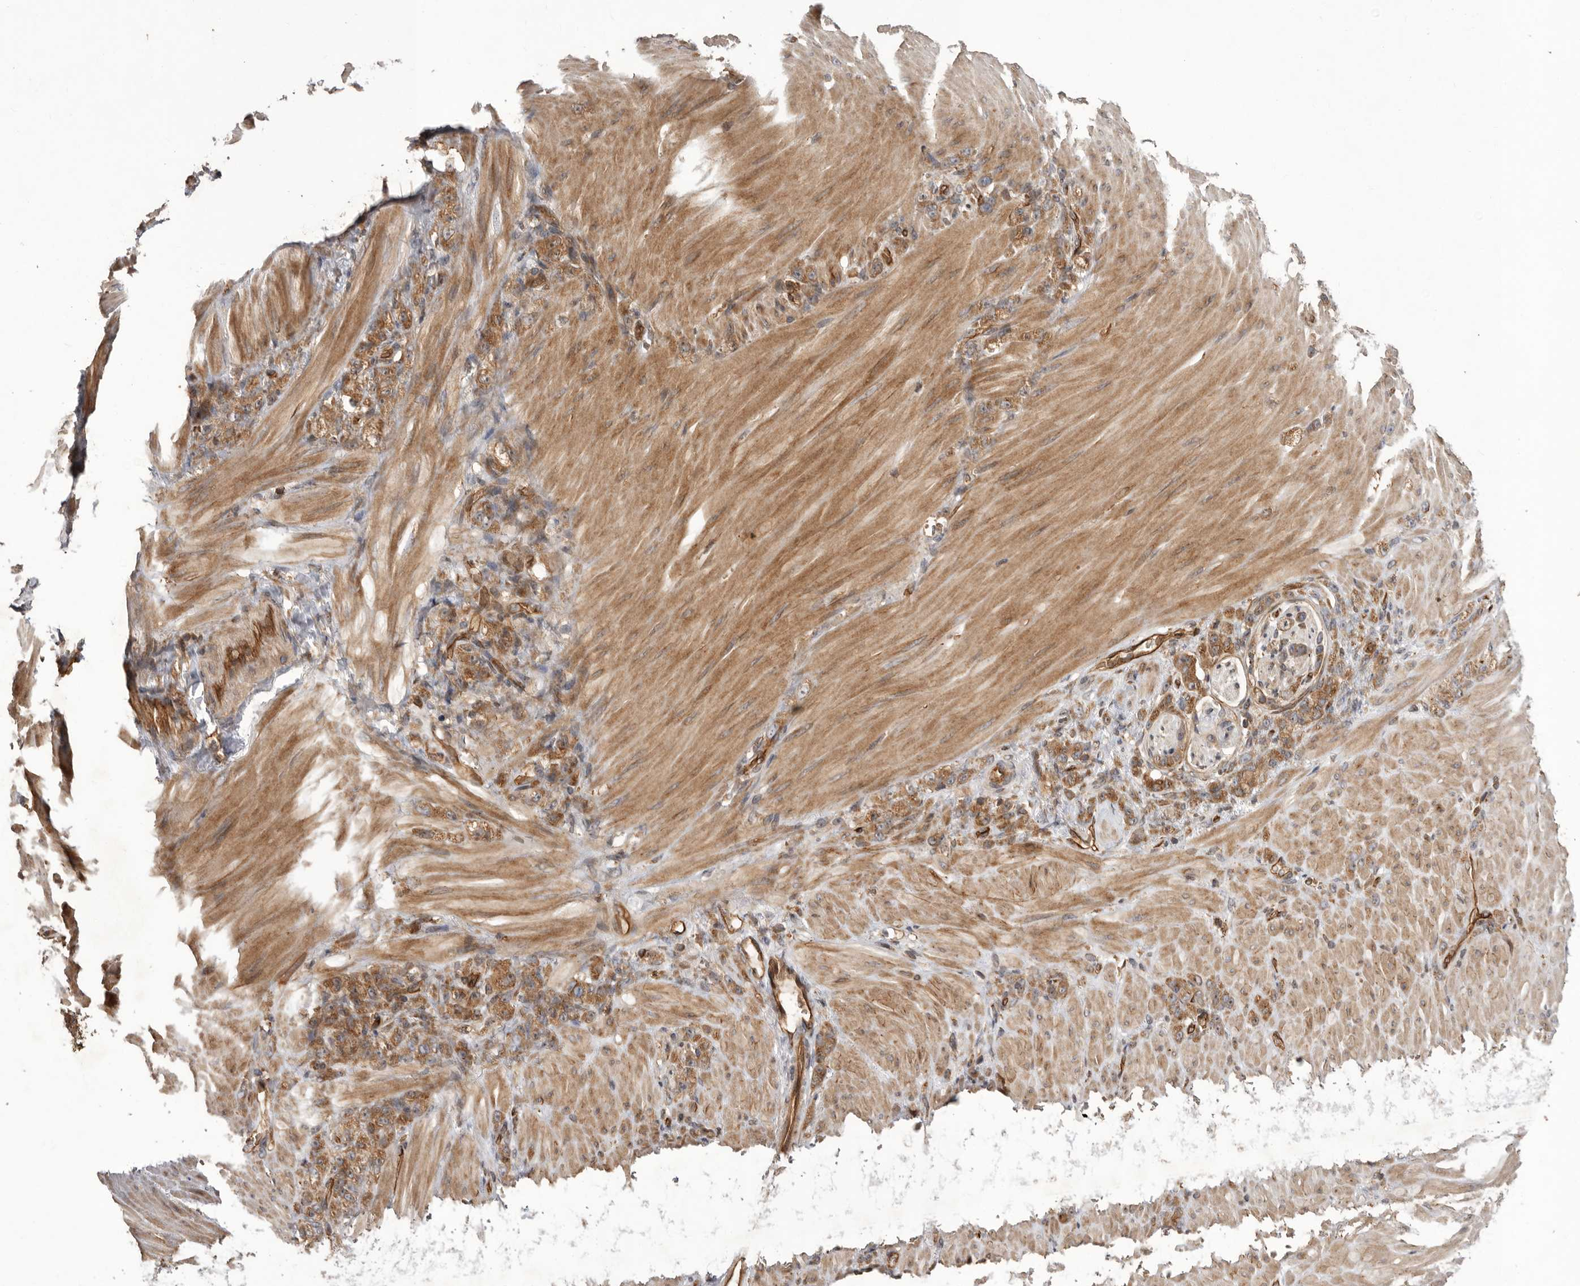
{"staining": {"intensity": "moderate", "quantity": ">75%", "location": "cytoplasmic/membranous"}, "tissue": "stomach cancer", "cell_type": "Tumor cells", "image_type": "cancer", "snomed": [{"axis": "morphology", "description": "Normal tissue, NOS"}, {"axis": "morphology", "description": "Adenocarcinoma, NOS"}, {"axis": "topography", "description": "Stomach"}], "caption": "A histopathology image showing moderate cytoplasmic/membranous positivity in approximately >75% of tumor cells in adenocarcinoma (stomach), as visualized by brown immunohistochemical staining.", "gene": "DHDDS", "patient": {"sex": "male", "age": 82}}